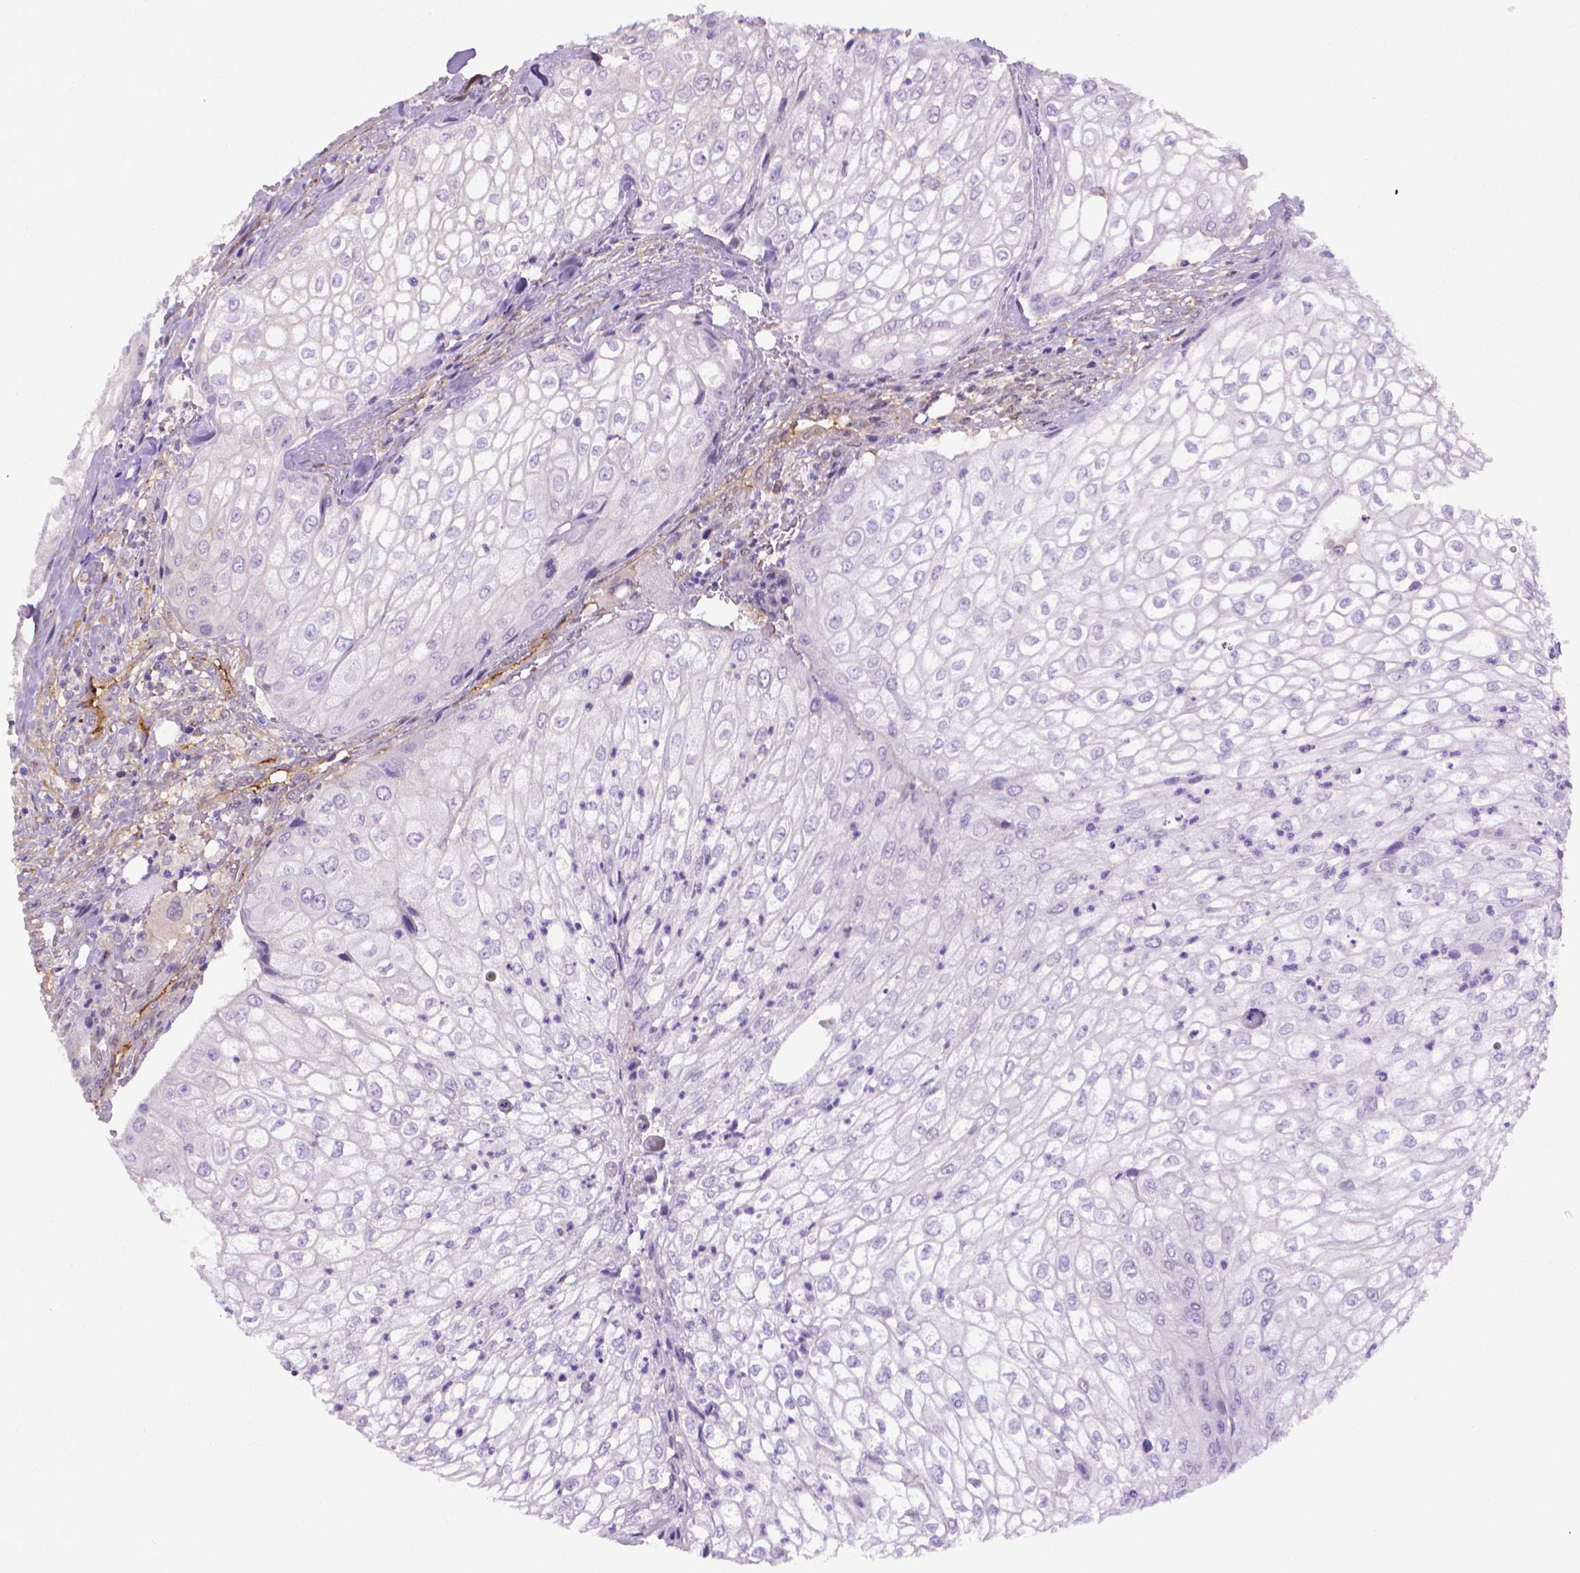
{"staining": {"intensity": "negative", "quantity": "none", "location": "none"}, "tissue": "urothelial cancer", "cell_type": "Tumor cells", "image_type": "cancer", "snomed": [{"axis": "morphology", "description": "Urothelial carcinoma, High grade"}, {"axis": "topography", "description": "Urinary bladder"}], "caption": "The histopathology image exhibits no staining of tumor cells in urothelial cancer.", "gene": "CLIC4", "patient": {"sex": "male", "age": 62}}